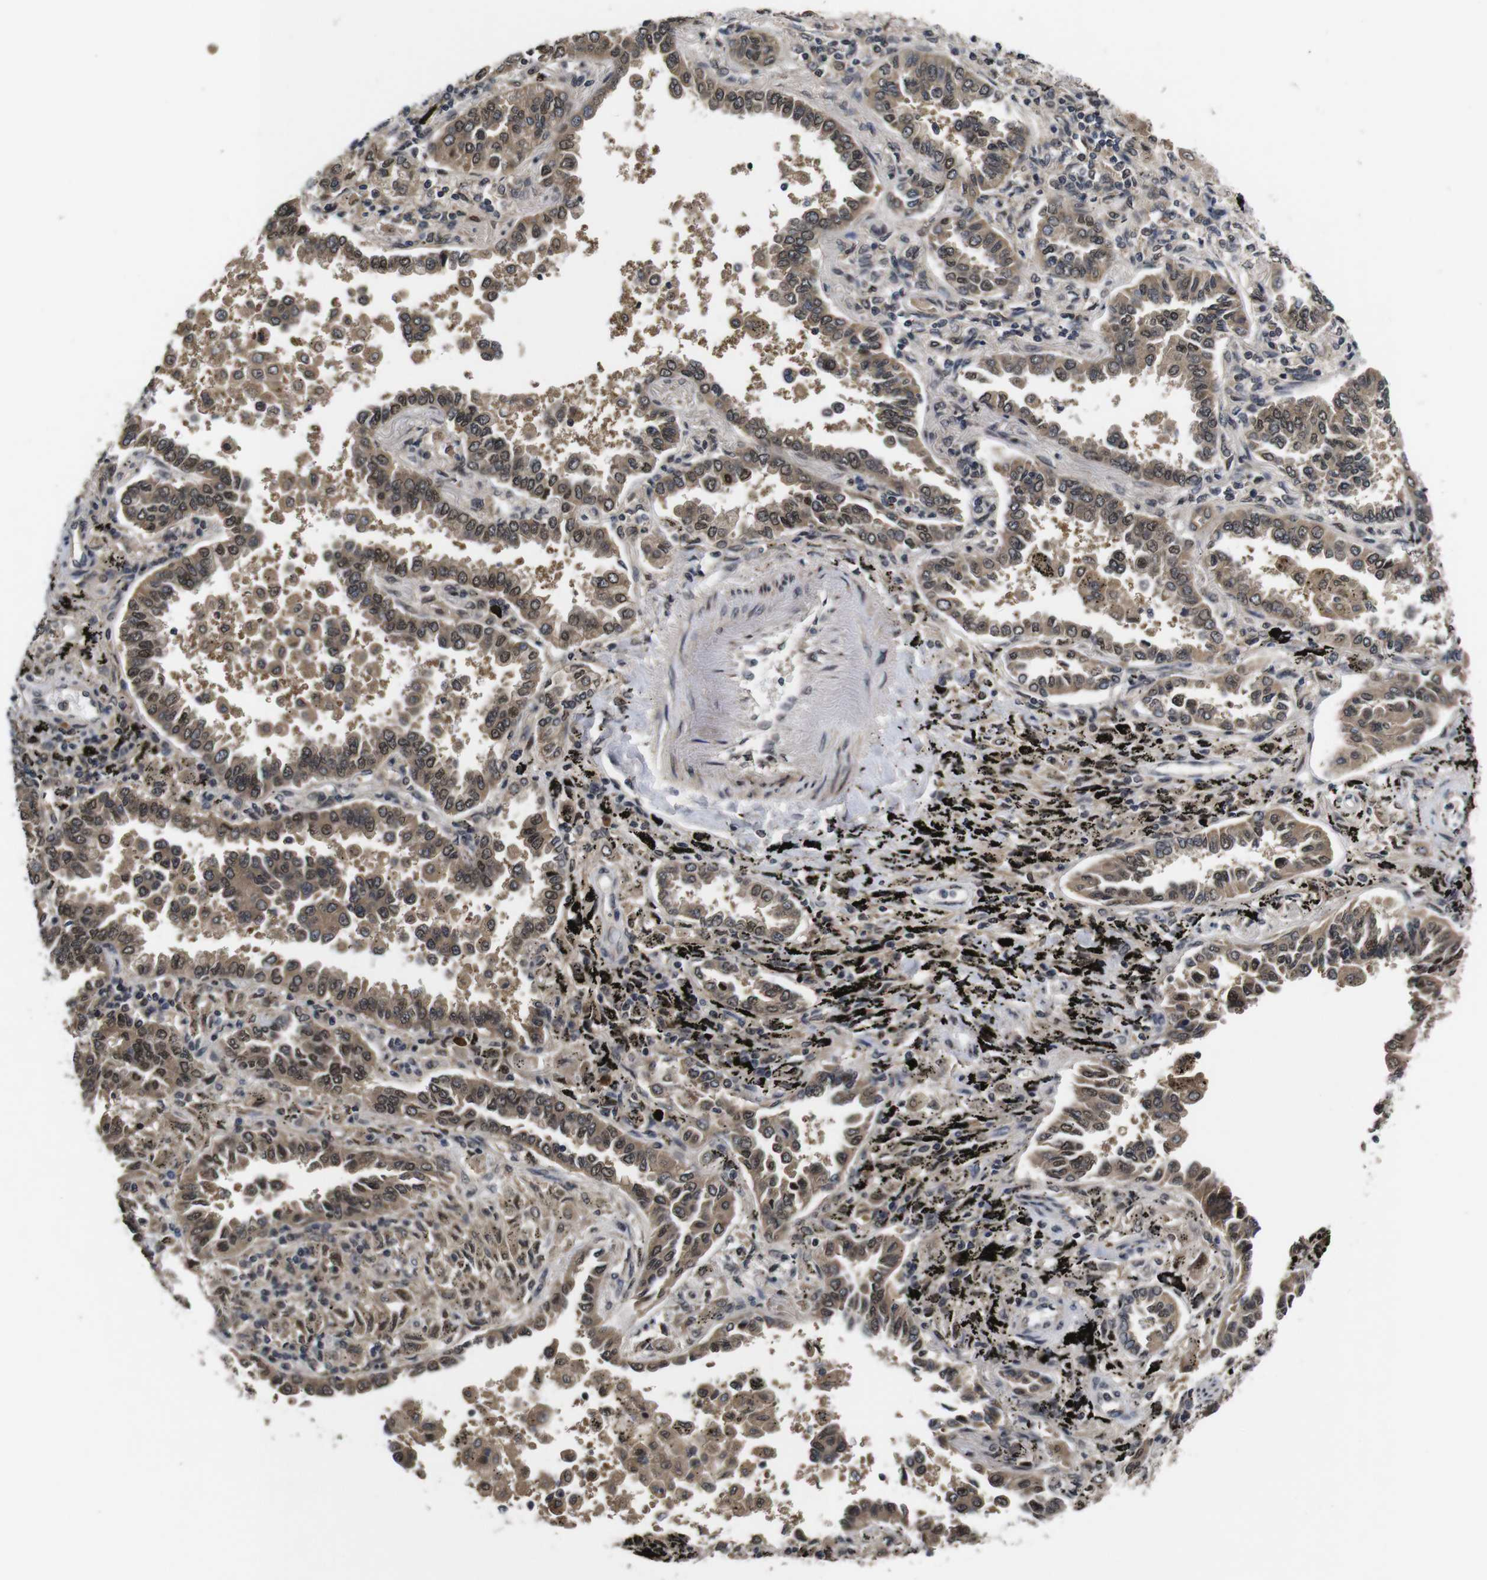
{"staining": {"intensity": "moderate", "quantity": ">75%", "location": "cytoplasmic/membranous,nuclear"}, "tissue": "lung cancer", "cell_type": "Tumor cells", "image_type": "cancer", "snomed": [{"axis": "morphology", "description": "Normal tissue, NOS"}, {"axis": "morphology", "description": "Adenocarcinoma, NOS"}, {"axis": "topography", "description": "Lung"}], "caption": "Immunohistochemistry of lung cancer (adenocarcinoma) shows medium levels of moderate cytoplasmic/membranous and nuclear expression in approximately >75% of tumor cells.", "gene": "ZBTB46", "patient": {"sex": "male", "age": 59}}